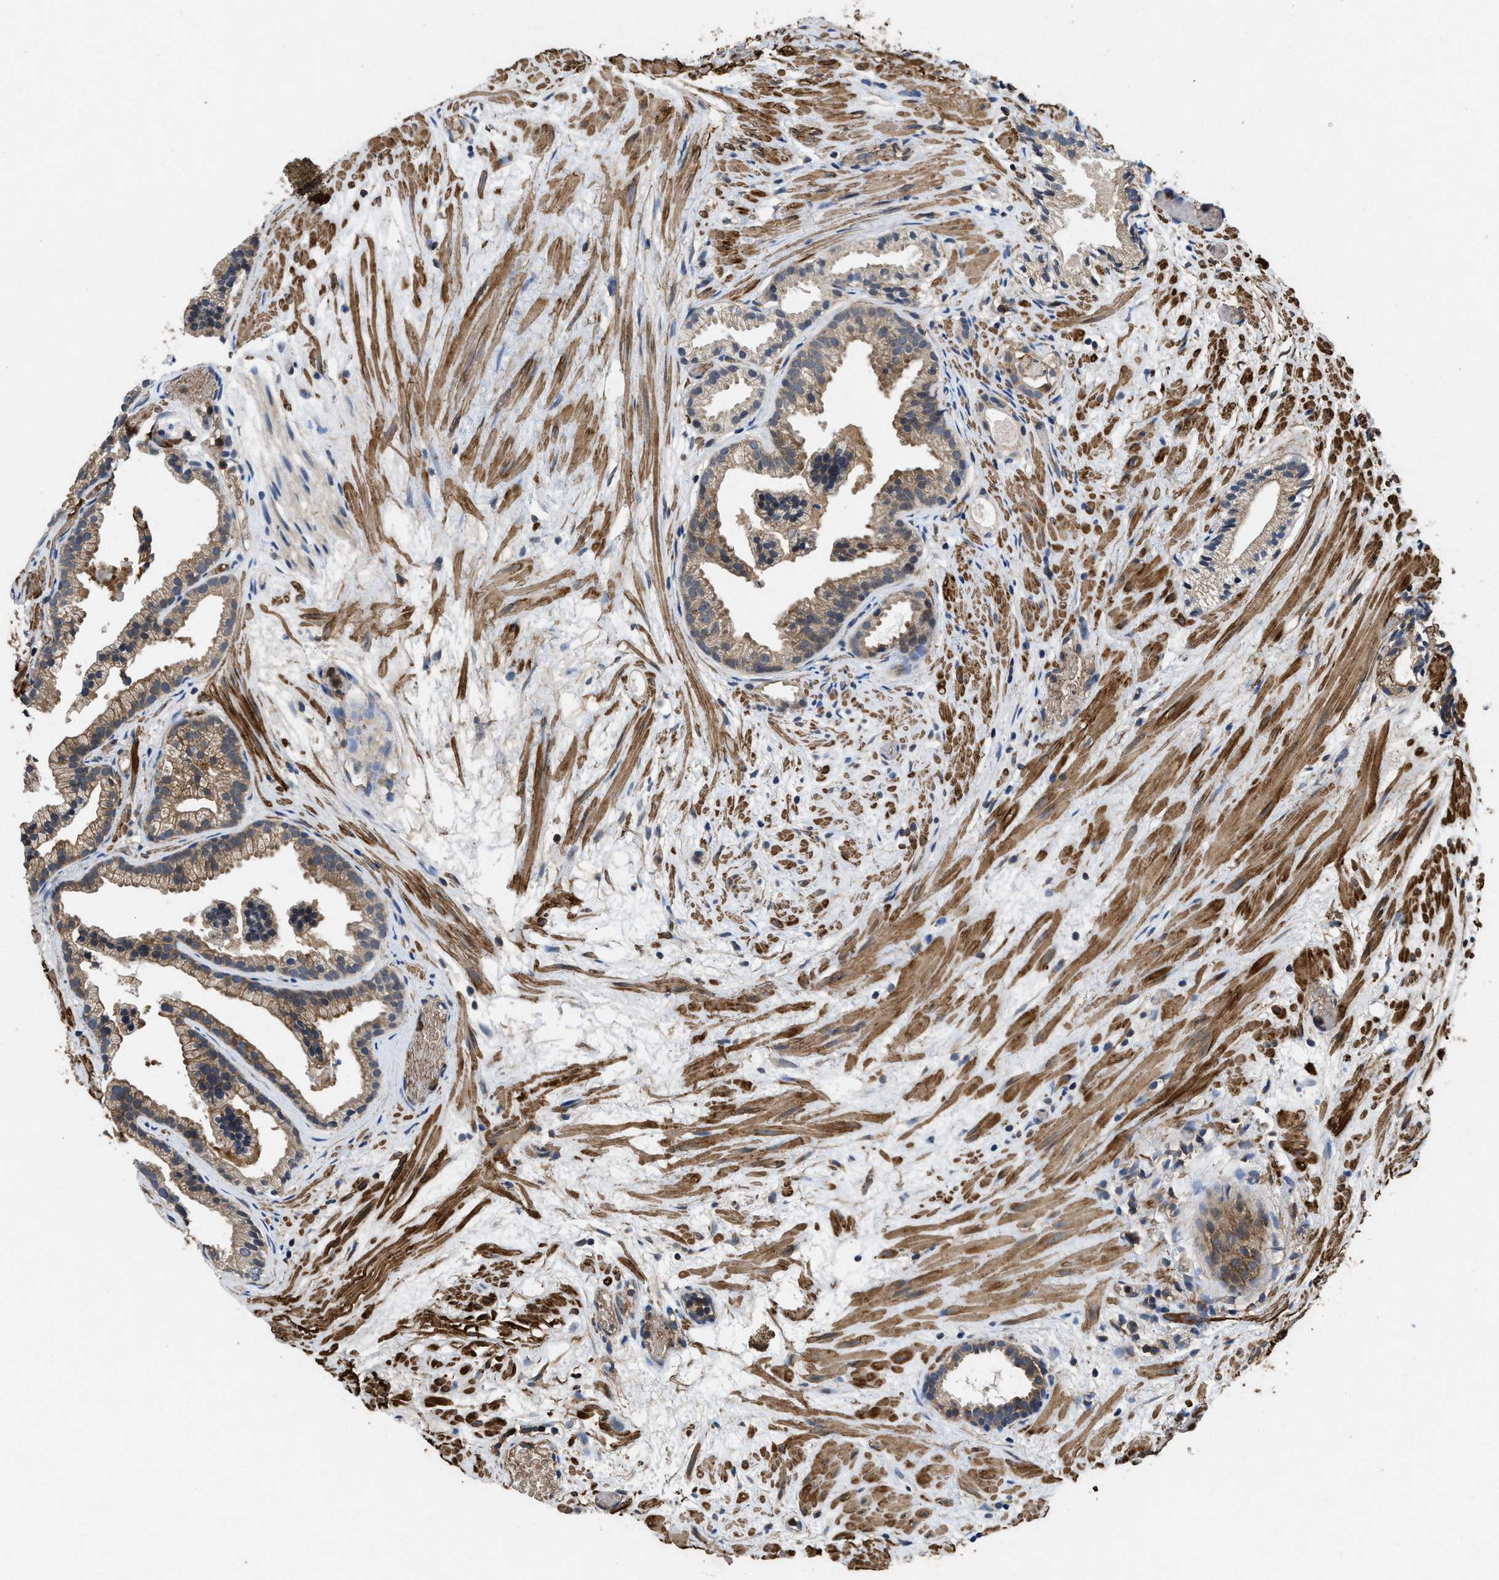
{"staining": {"intensity": "weak", "quantity": ">75%", "location": "cytoplasmic/membranous"}, "tissue": "prostate cancer", "cell_type": "Tumor cells", "image_type": "cancer", "snomed": [{"axis": "morphology", "description": "Adenocarcinoma, Low grade"}, {"axis": "topography", "description": "Prostate"}], "caption": "Prostate cancer tissue reveals weak cytoplasmic/membranous positivity in about >75% of tumor cells, visualized by immunohistochemistry.", "gene": "LINGO2", "patient": {"sex": "male", "age": 89}}